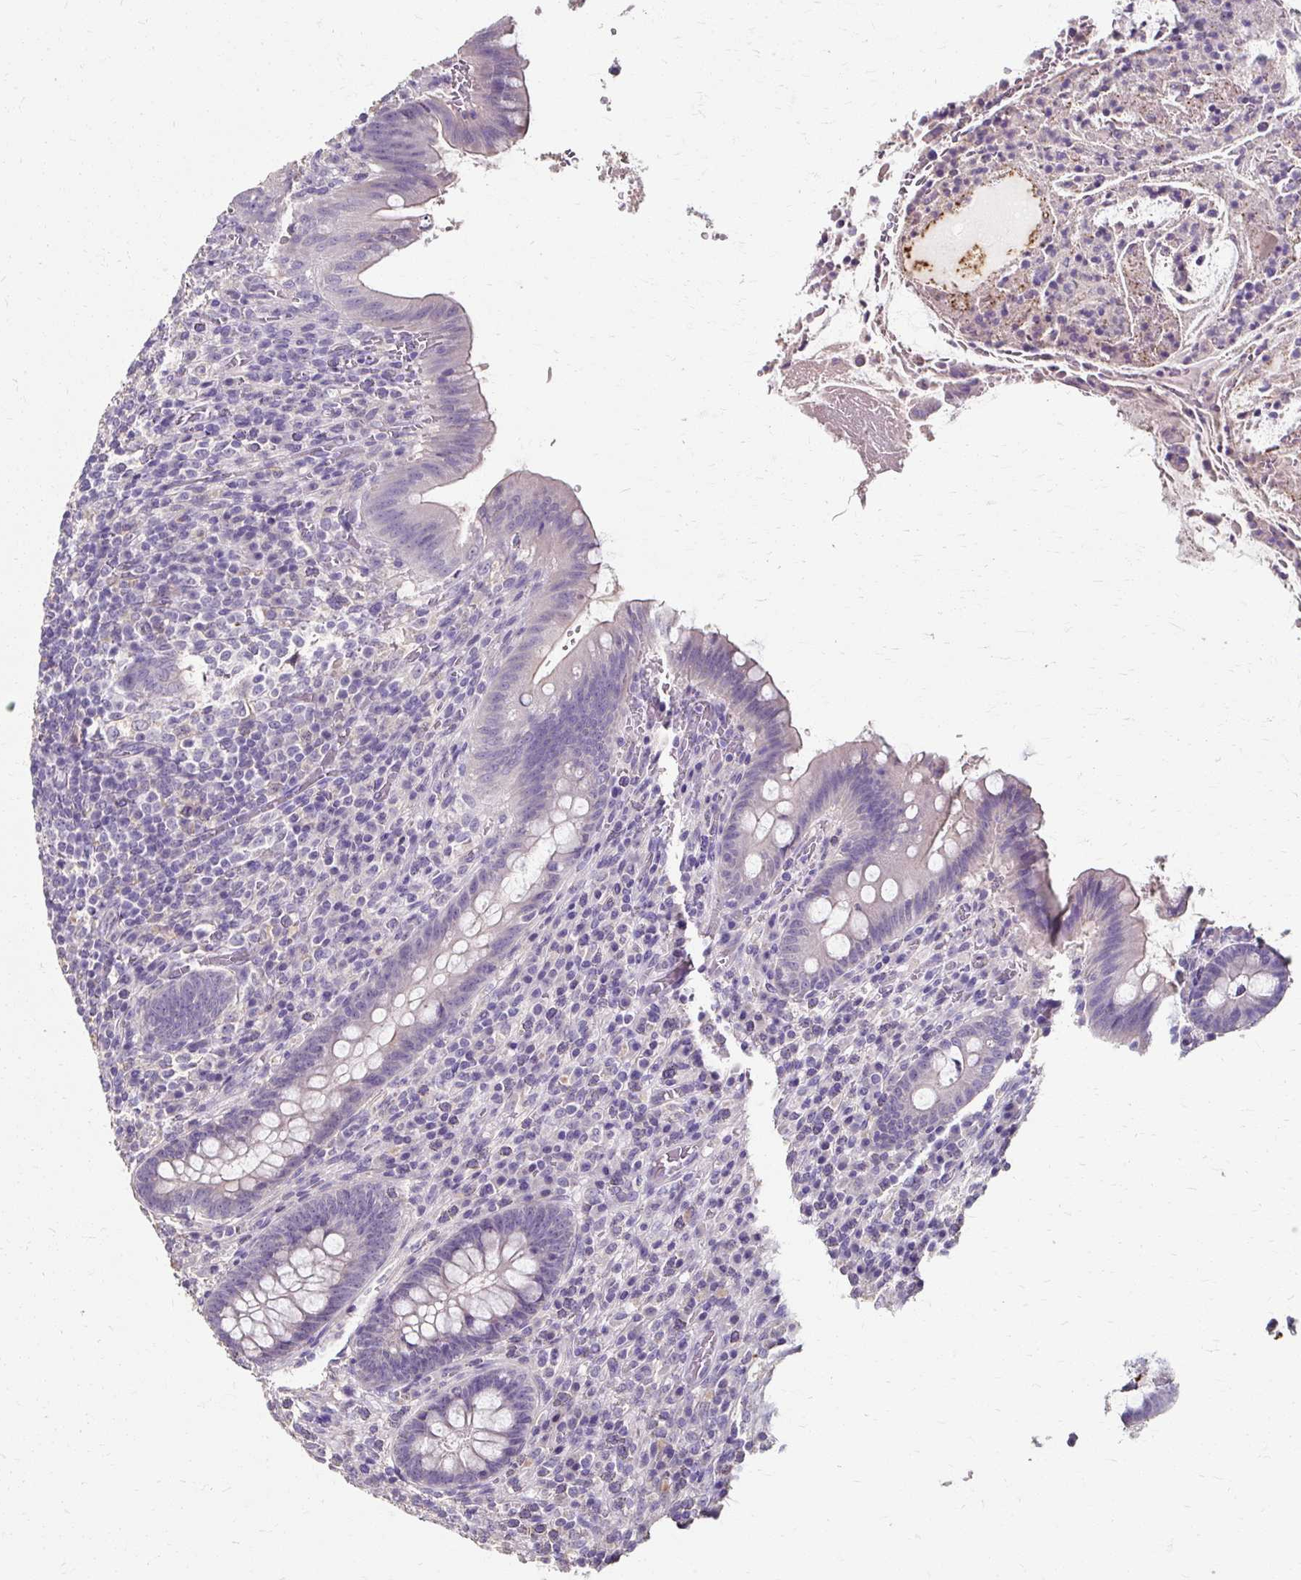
{"staining": {"intensity": "negative", "quantity": "none", "location": "none"}, "tissue": "appendix", "cell_type": "Glandular cells", "image_type": "normal", "snomed": [{"axis": "morphology", "description": "Normal tissue, NOS"}, {"axis": "topography", "description": "Appendix"}], "caption": "A high-resolution histopathology image shows immunohistochemistry staining of benign appendix, which exhibits no significant expression in glandular cells. (DAB immunohistochemistry, high magnification).", "gene": "KLHL24", "patient": {"sex": "female", "age": 43}}